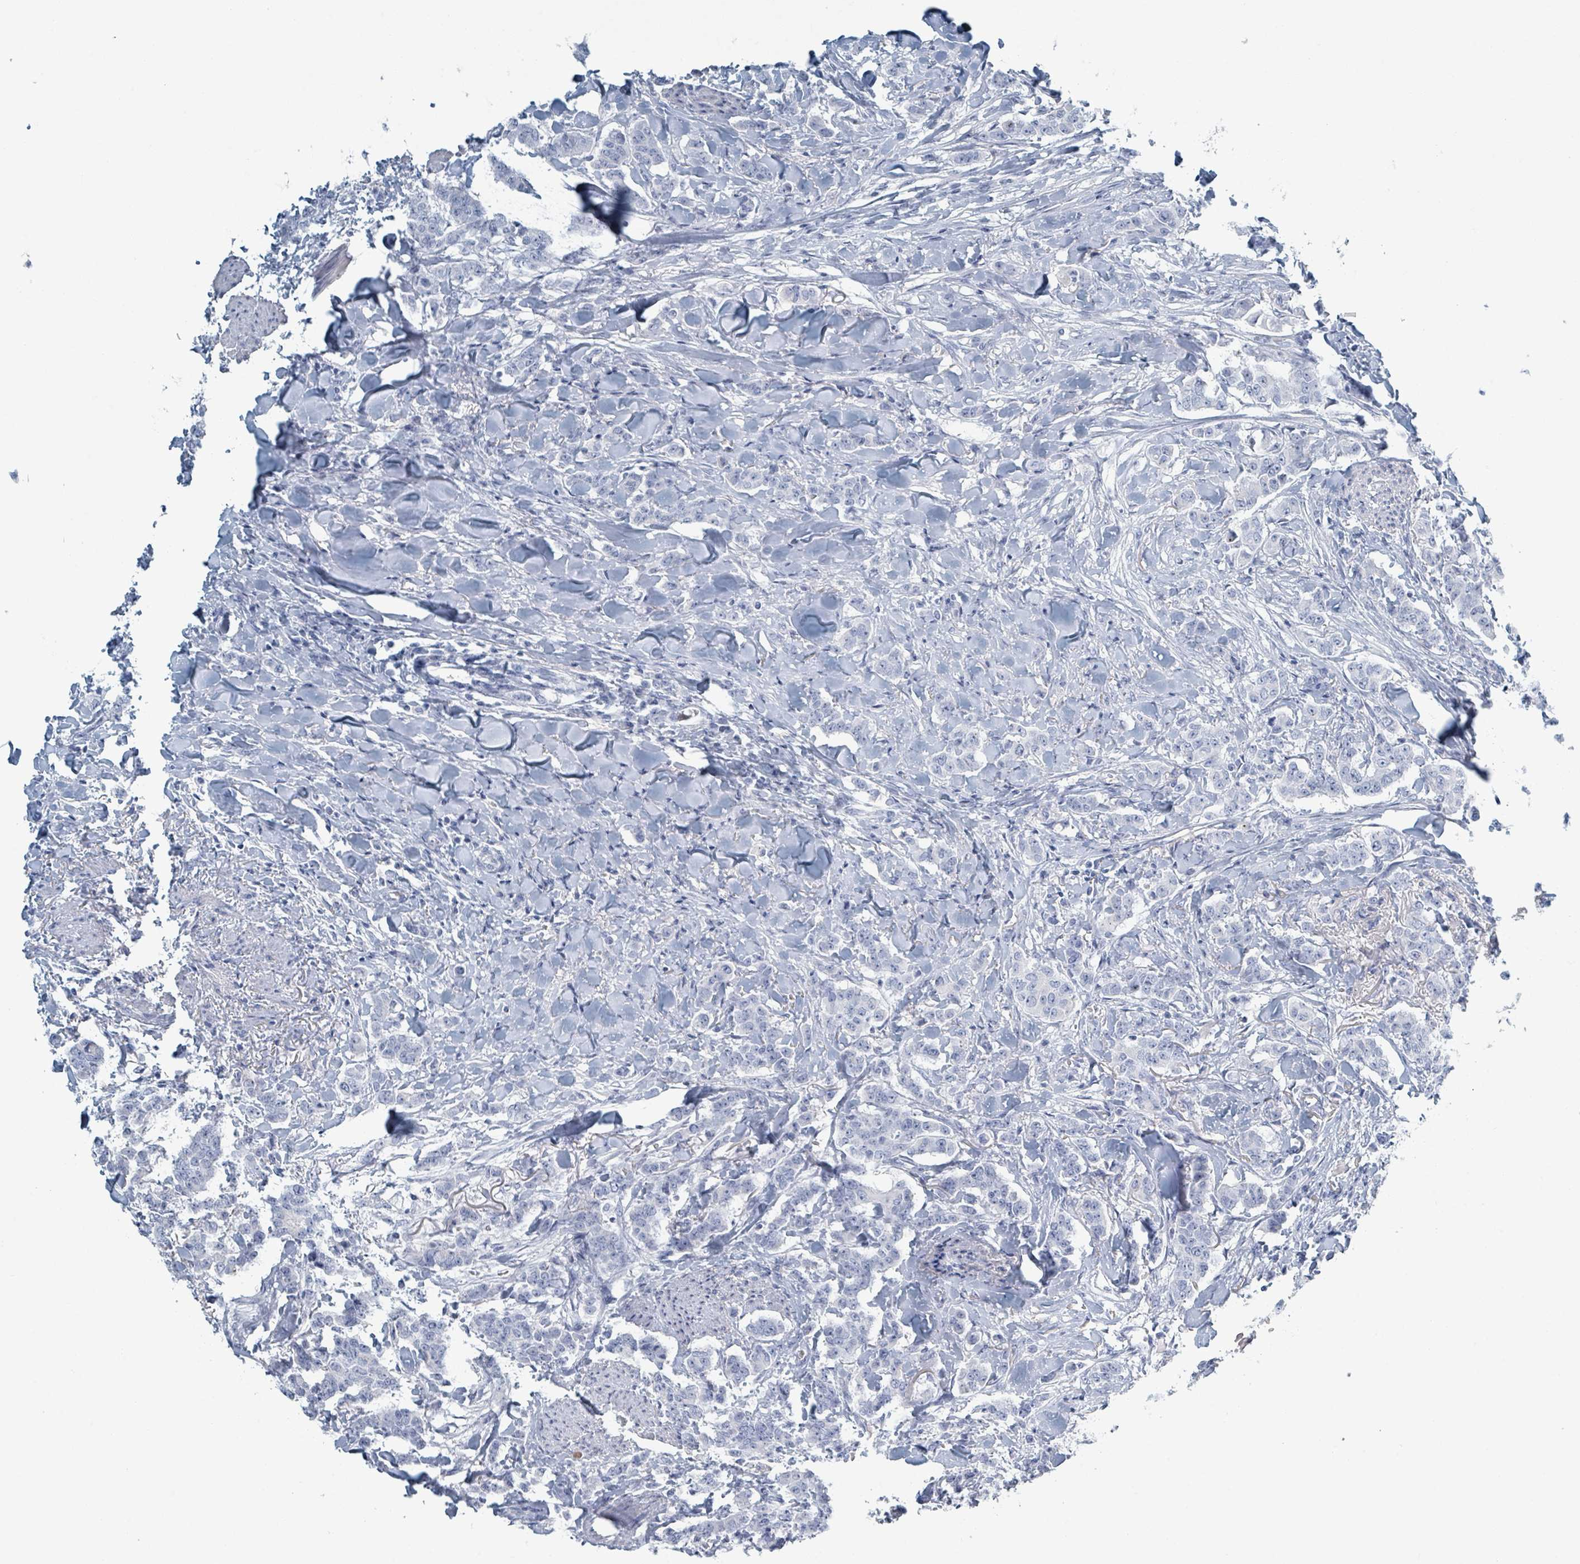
{"staining": {"intensity": "negative", "quantity": "none", "location": "none"}, "tissue": "breast cancer", "cell_type": "Tumor cells", "image_type": "cancer", "snomed": [{"axis": "morphology", "description": "Duct carcinoma"}, {"axis": "topography", "description": "Breast"}], "caption": "The immunohistochemistry micrograph has no significant expression in tumor cells of breast cancer tissue.", "gene": "HEATR5A", "patient": {"sex": "female", "age": 40}}